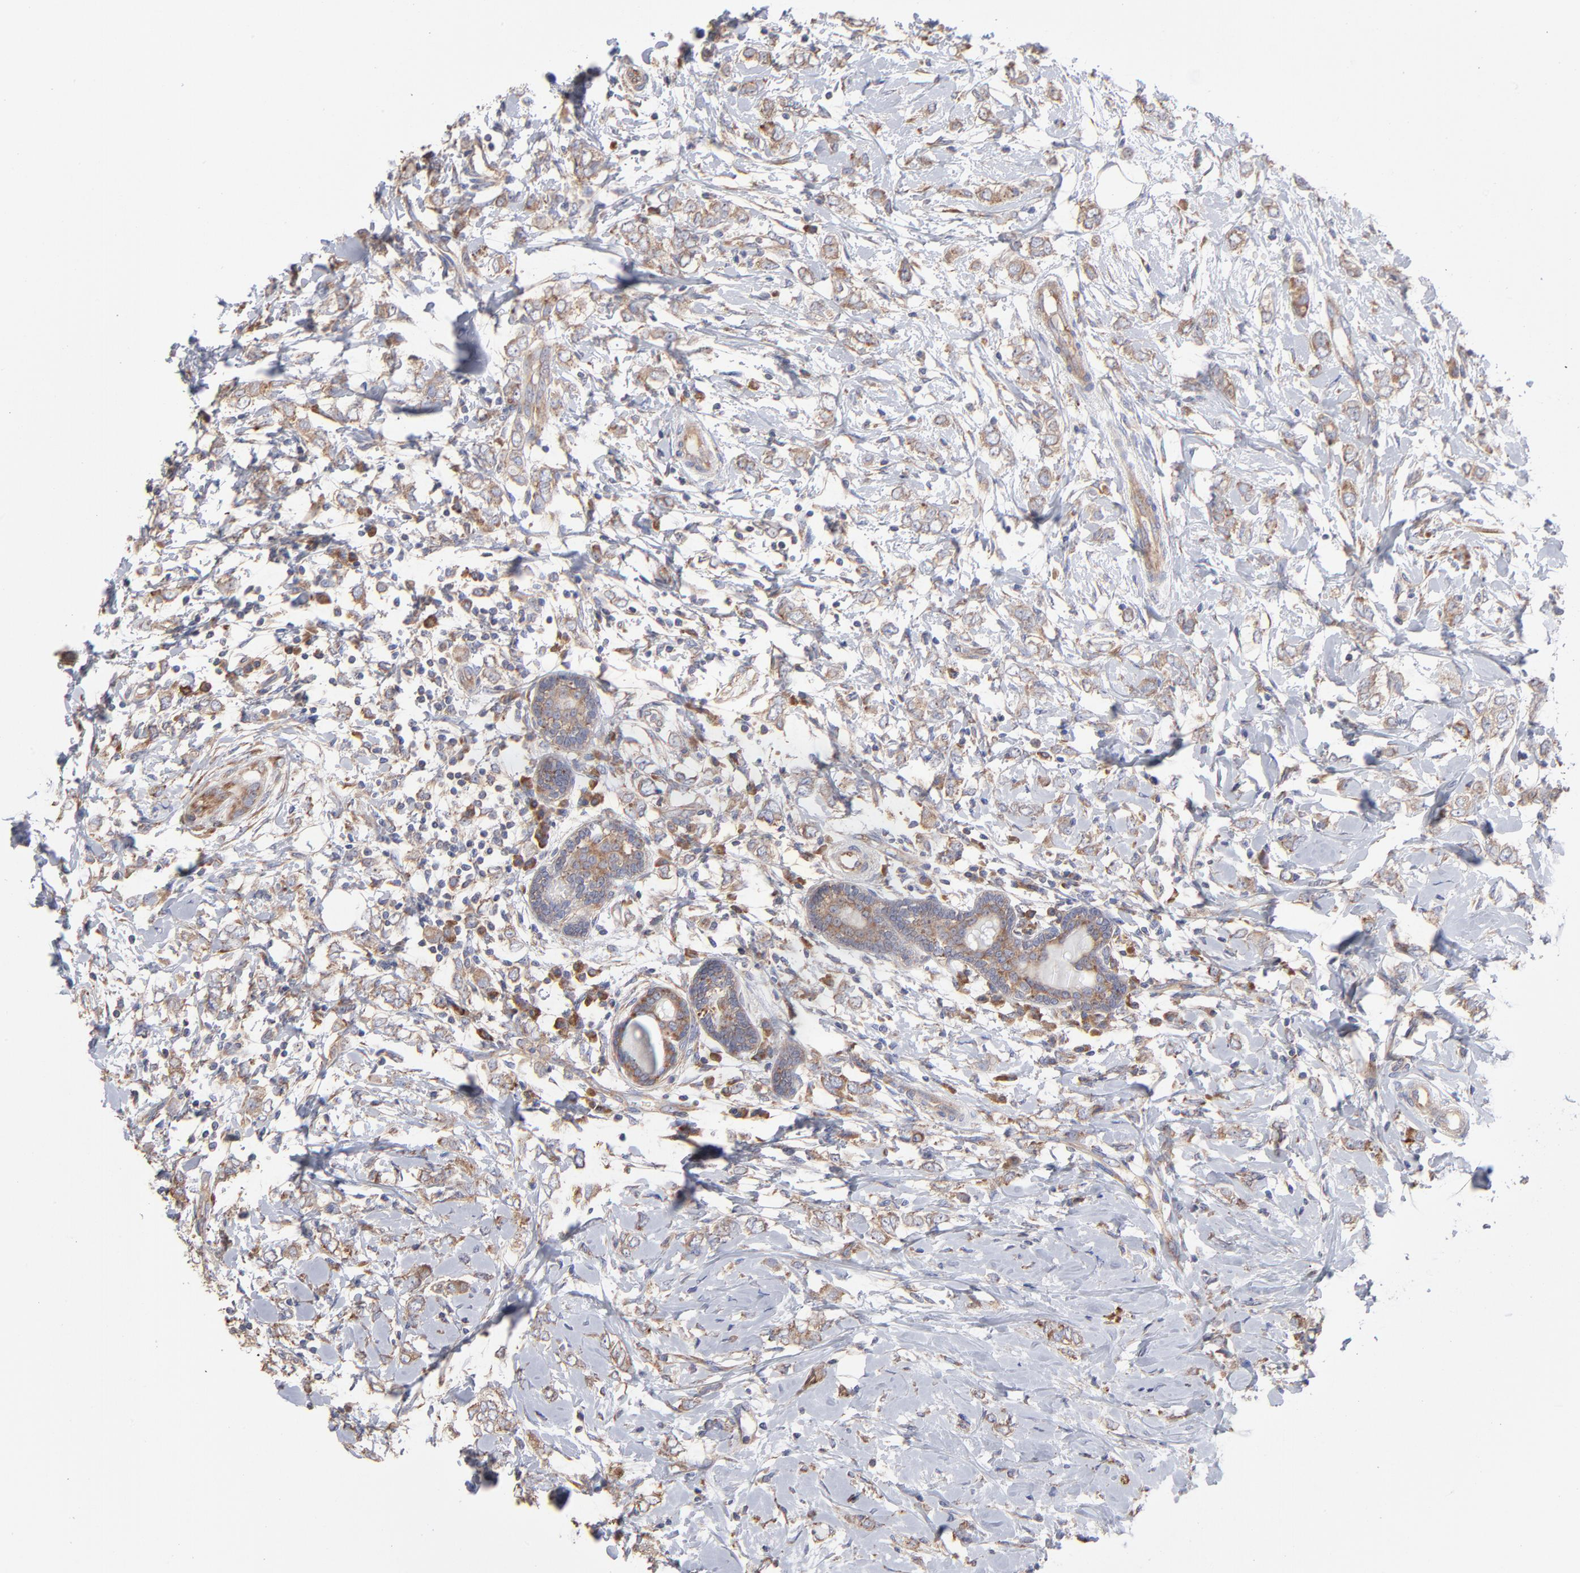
{"staining": {"intensity": "moderate", "quantity": ">75%", "location": "cytoplasmic/membranous"}, "tissue": "breast cancer", "cell_type": "Tumor cells", "image_type": "cancer", "snomed": [{"axis": "morphology", "description": "Normal tissue, NOS"}, {"axis": "morphology", "description": "Lobular carcinoma"}, {"axis": "topography", "description": "Breast"}], "caption": "A high-resolution image shows immunohistochemistry staining of breast lobular carcinoma, which reveals moderate cytoplasmic/membranous positivity in approximately >75% of tumor cells.", "gene": "RPL3", "patient": {"sex": "female", "age": 47}}